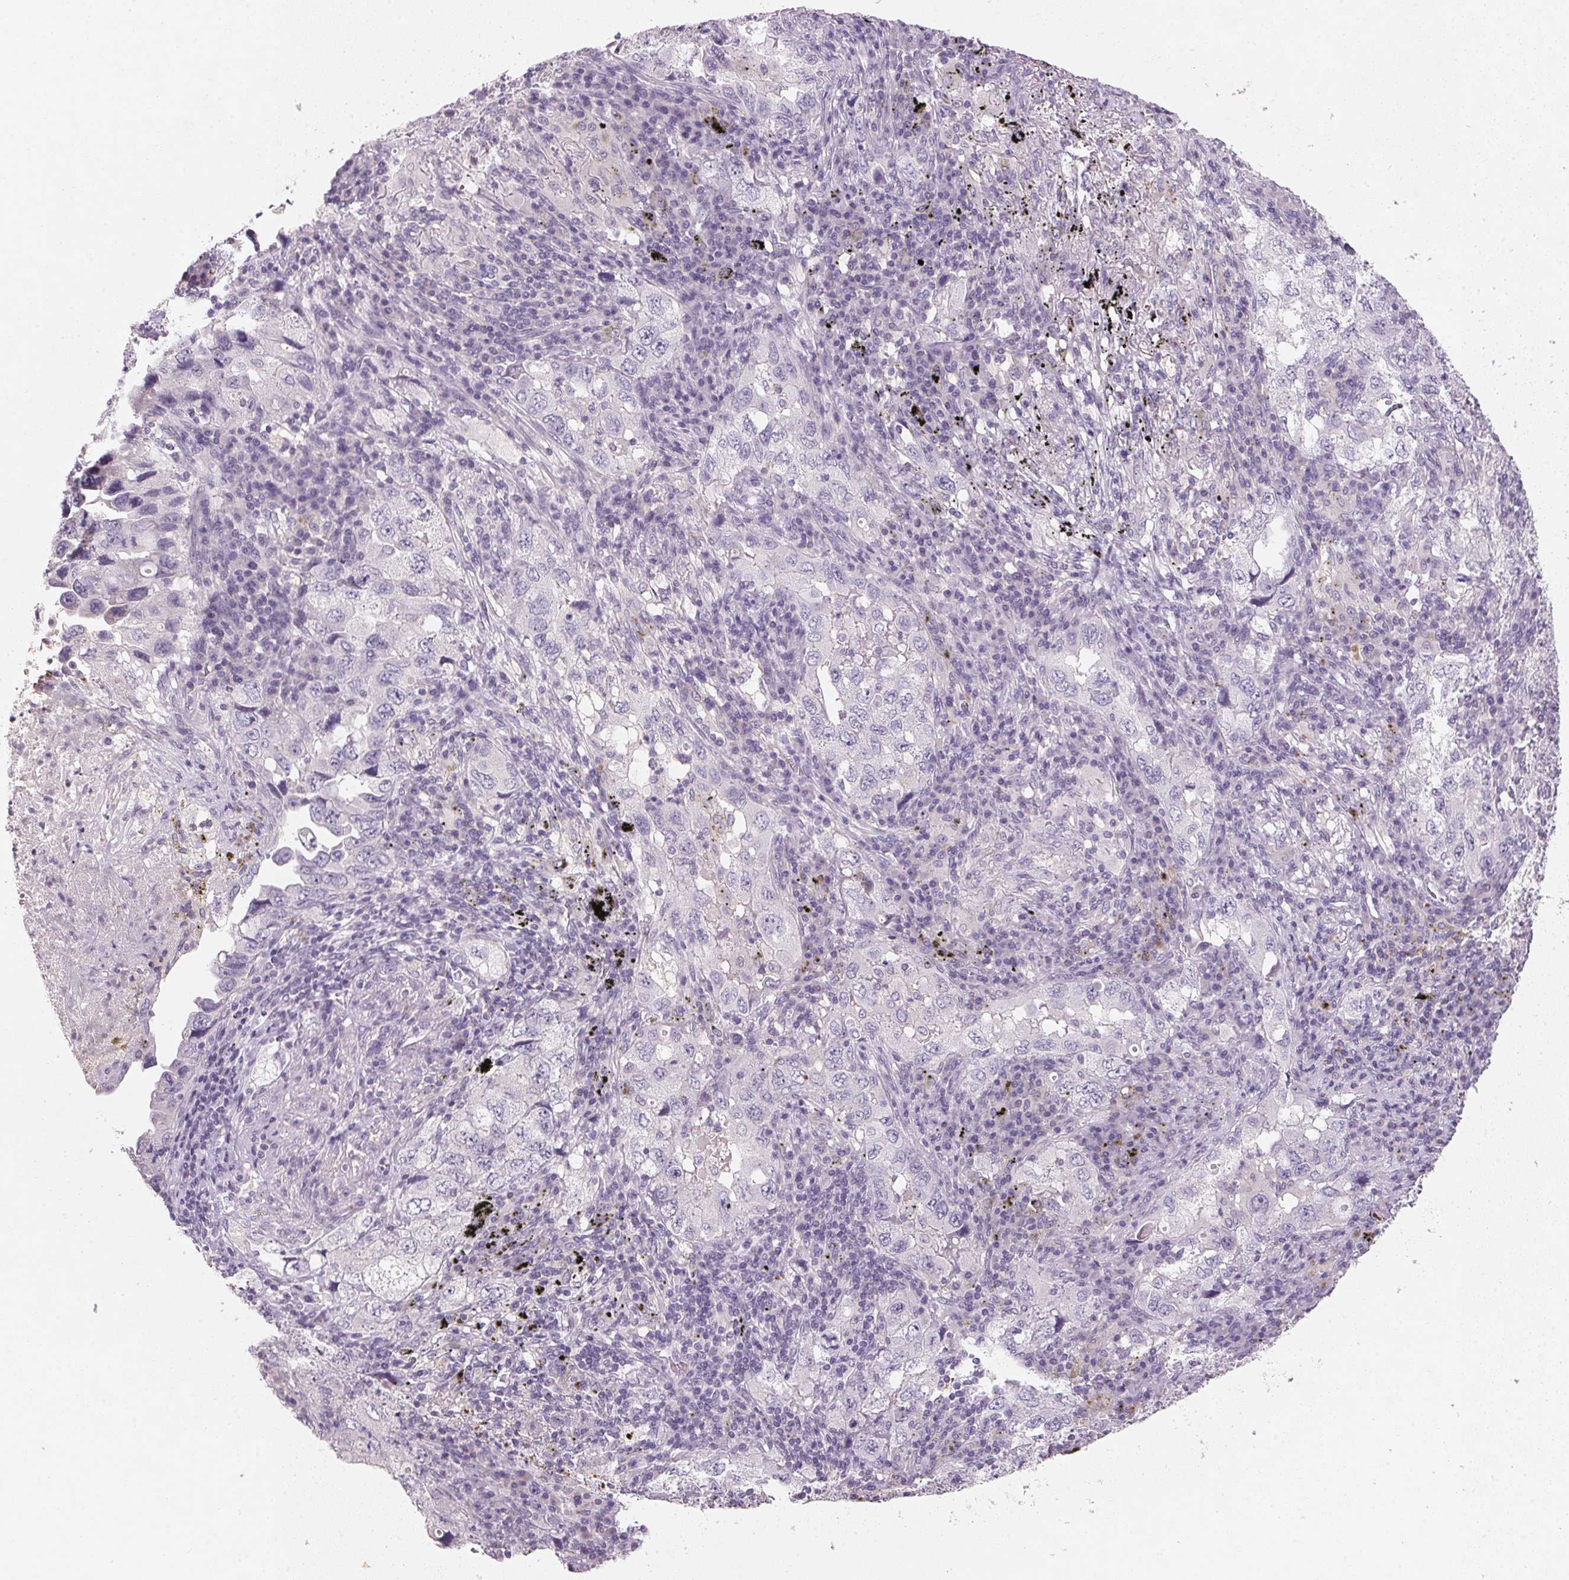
{"staining": {"intensity": "negative", "quantity": "none", "location": "none"}, "tissue": "lung cancer", "cell_type": "Tumor cells", "image_type": "cancer", "snomed": [{"axis": "morphology", "description": "Adenocarcinoma, NOS"}, {"axis": "topography", "description": "Lung"}], "caption": "Immunohistochemistry photomicrograph of human lung cancer (adenocarcinoma) stained for a protein (brown), which exhibits no staining in tumor cells.", "gene": "CXCL5", "patient": {"sex": "female", "age": 57}}